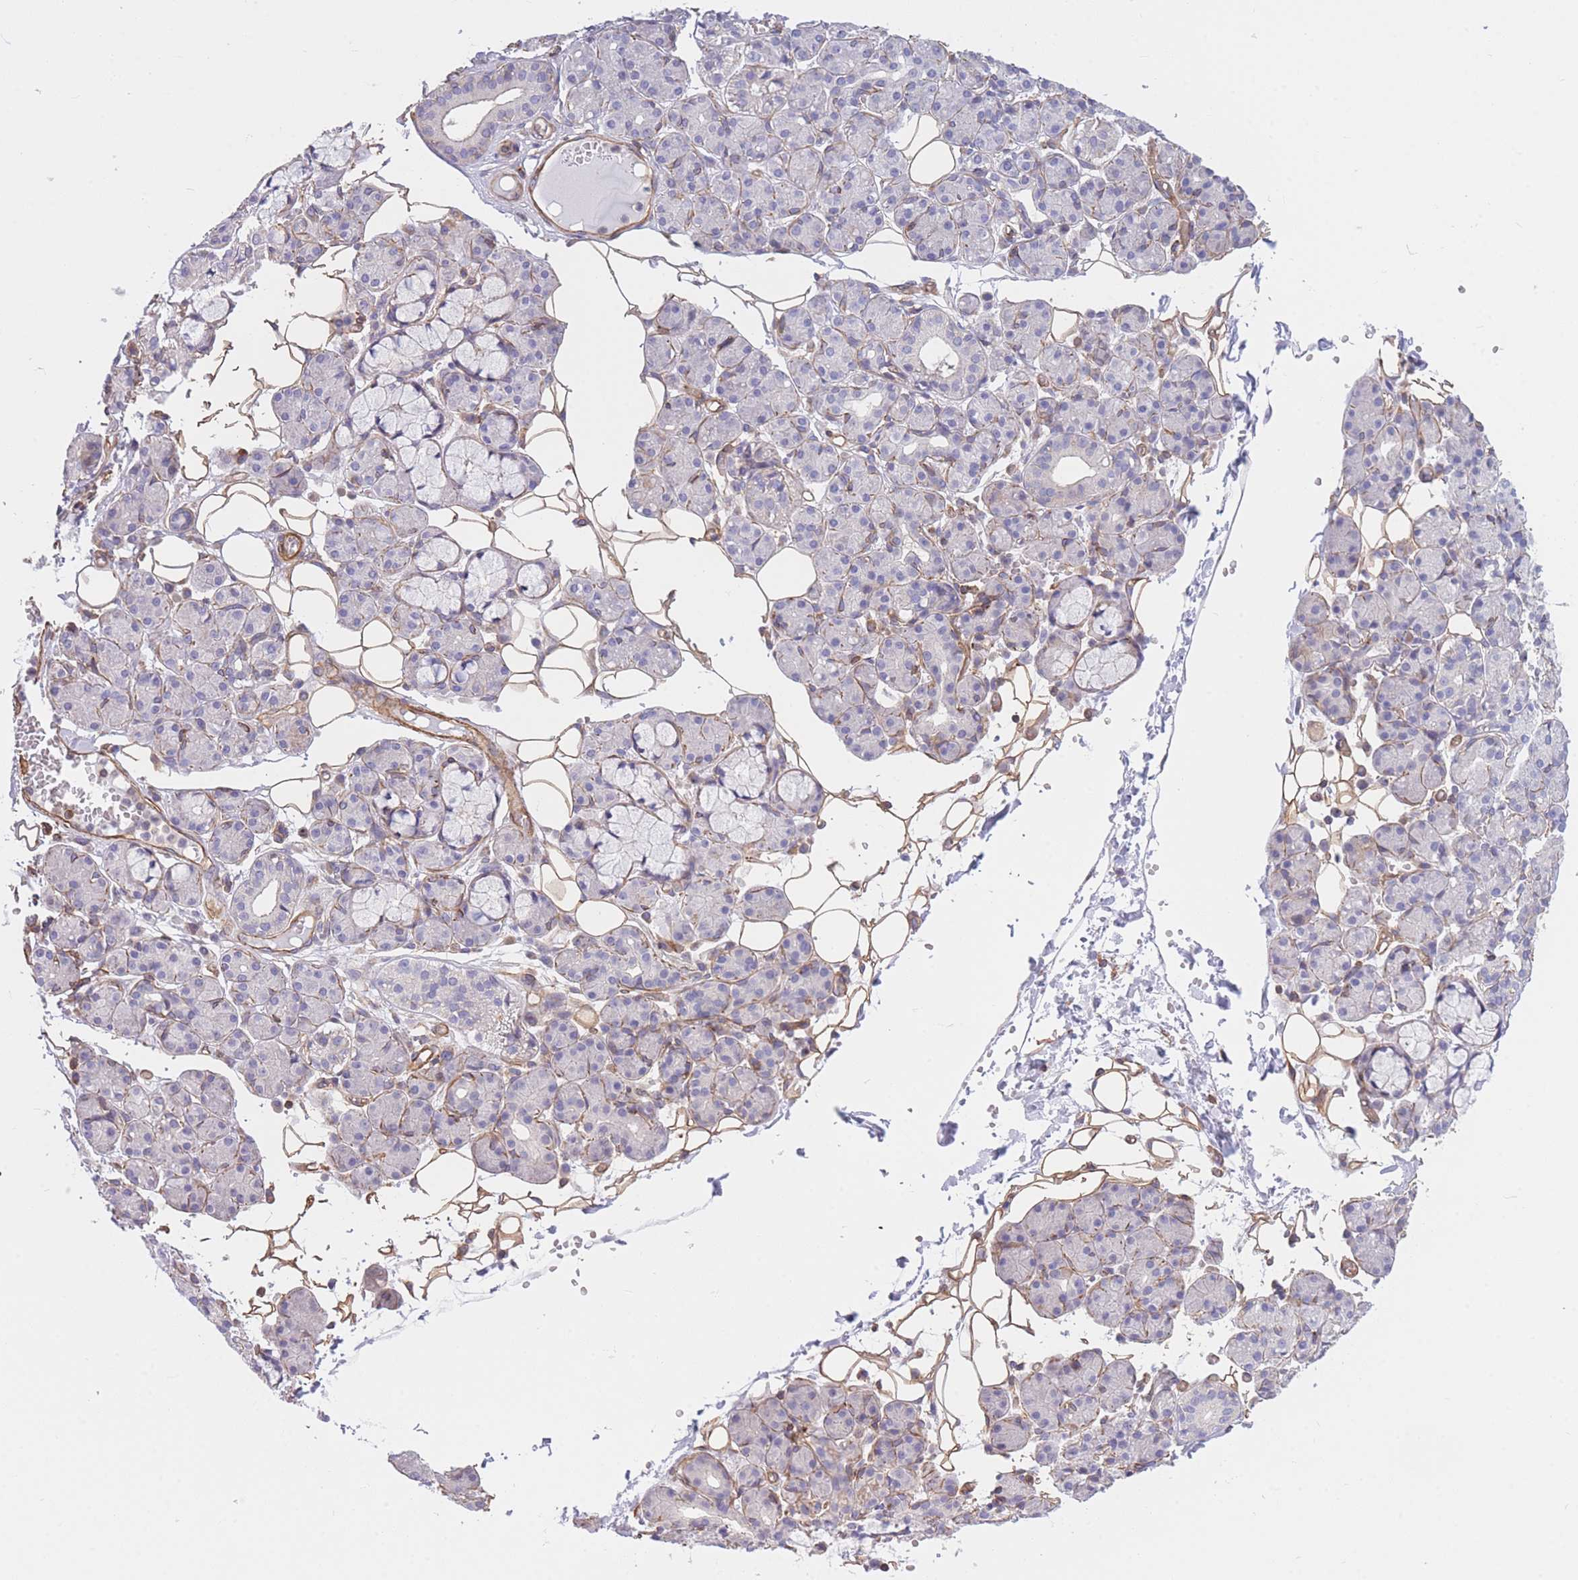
{"staining": {"intensity": "moderate", "quantity": "<25%", "location": "cytoplasmic/membranous"}, "tissue": "salivary gland", "cell_type": "Glandular cells", "image_type": "normal", "snomed": [{"axis": "morphology", "description": "Normal tissue, NOS"}, {"axis": "topography", "description": "Salivary gland"}], "caption": "Immunohistochemical staining of benign salivary gland shows low levels of moderate cytoplasmic/membranous positivity in approximately <25% of glandular cells.", "gene": "CDC25B", "patient": {"sex": "male", "age": 63}}